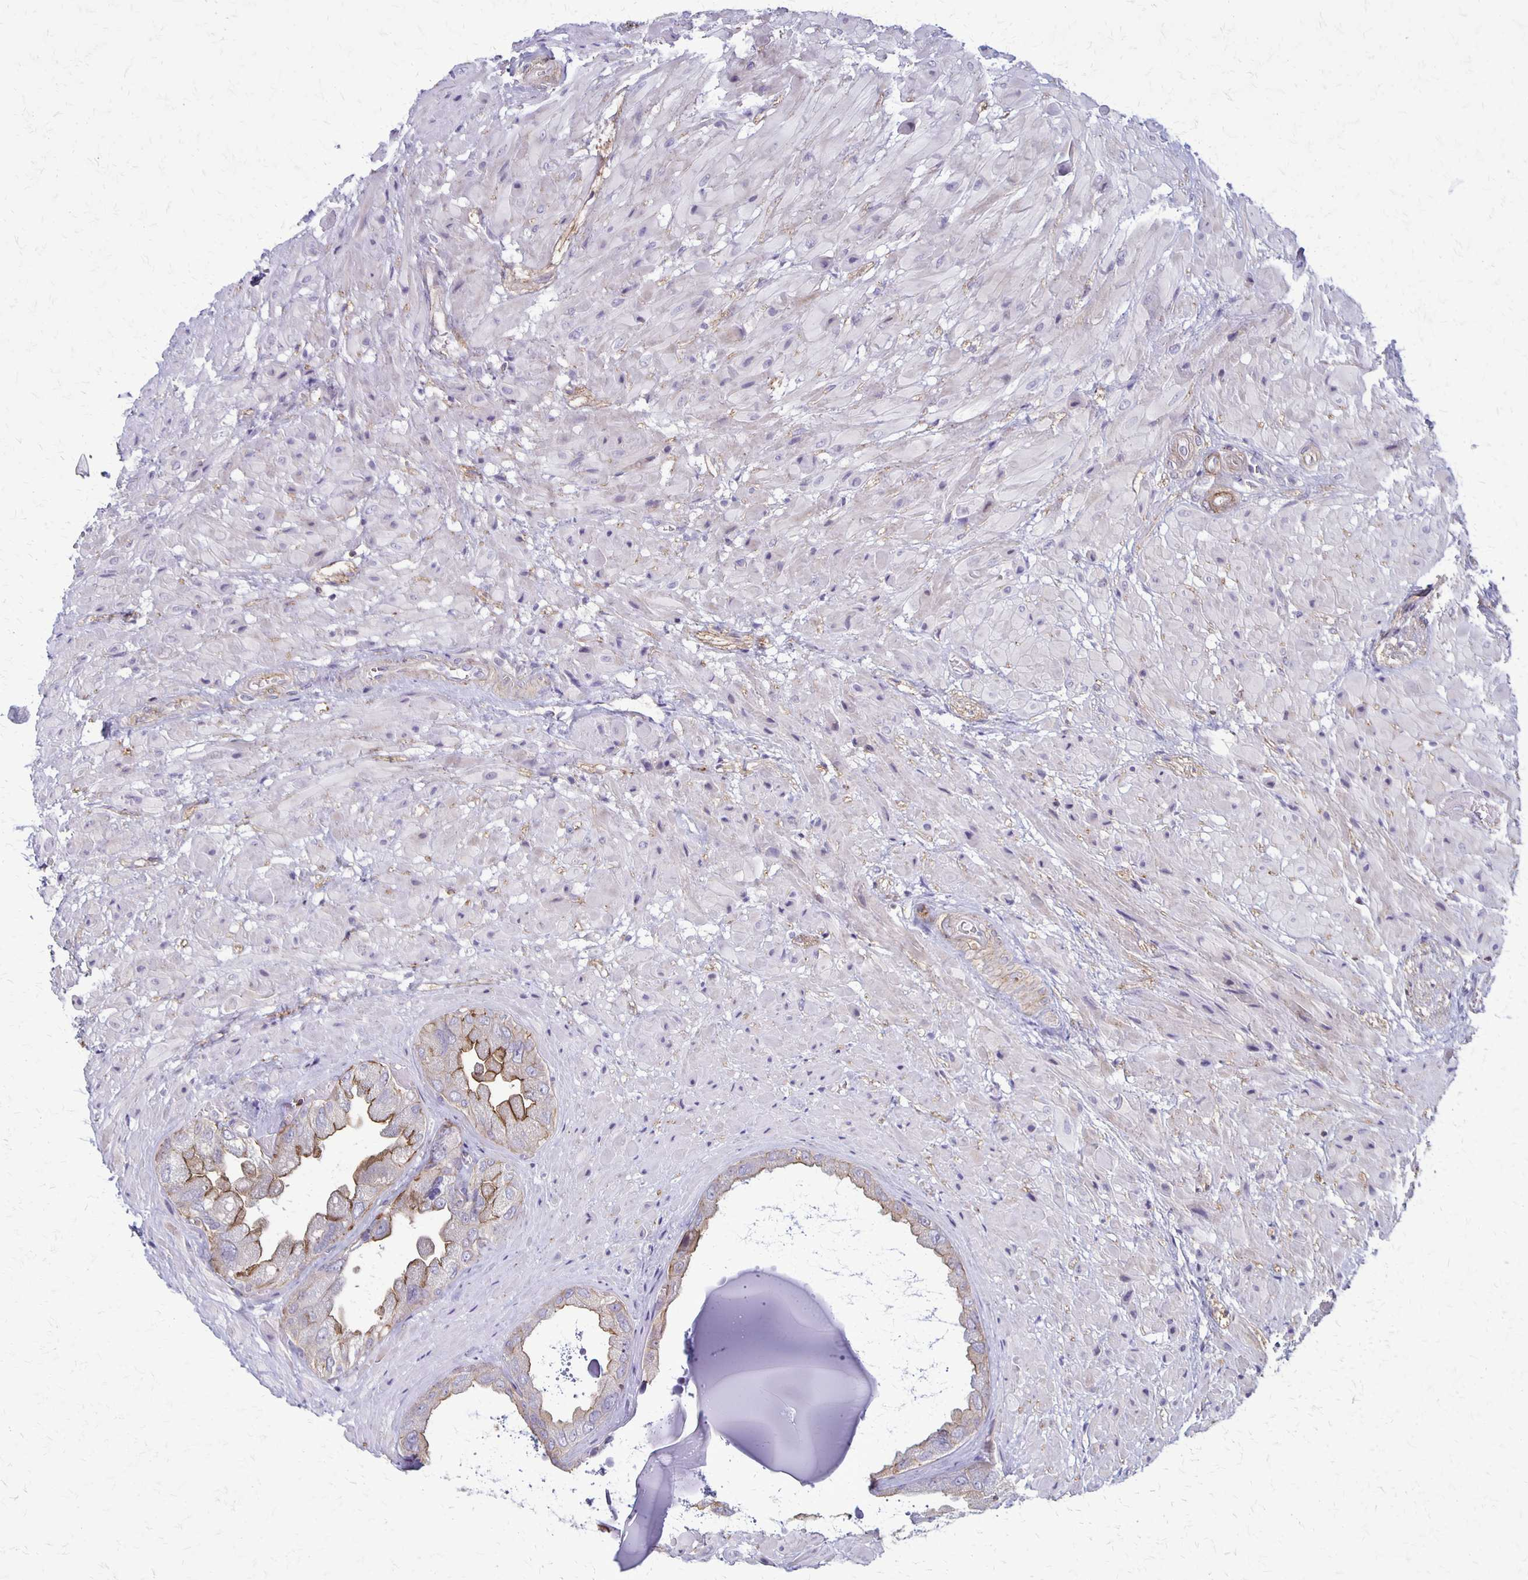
{"staining": {"intensity": "moderate", "quantity": "<25%", "location": "cytoplasmic/membranous"}, "tissue": "seminal vesicle", "cell_type": "Glandular cells", "image_type": "normal", "snomed": [{"axis": "morphology", "description": "Normal tissue, NOS"}, {"axis": "topography", "description": "Seminal veicle"}], "caption": "Human seminal vesicle stained with a brown dye demonstrates moderate cytoplasmic/membranous positive staining in about <25% of glandular cells.", "gene": "SEPTIN5", "patient": {"sex": "male", "age": 55}}